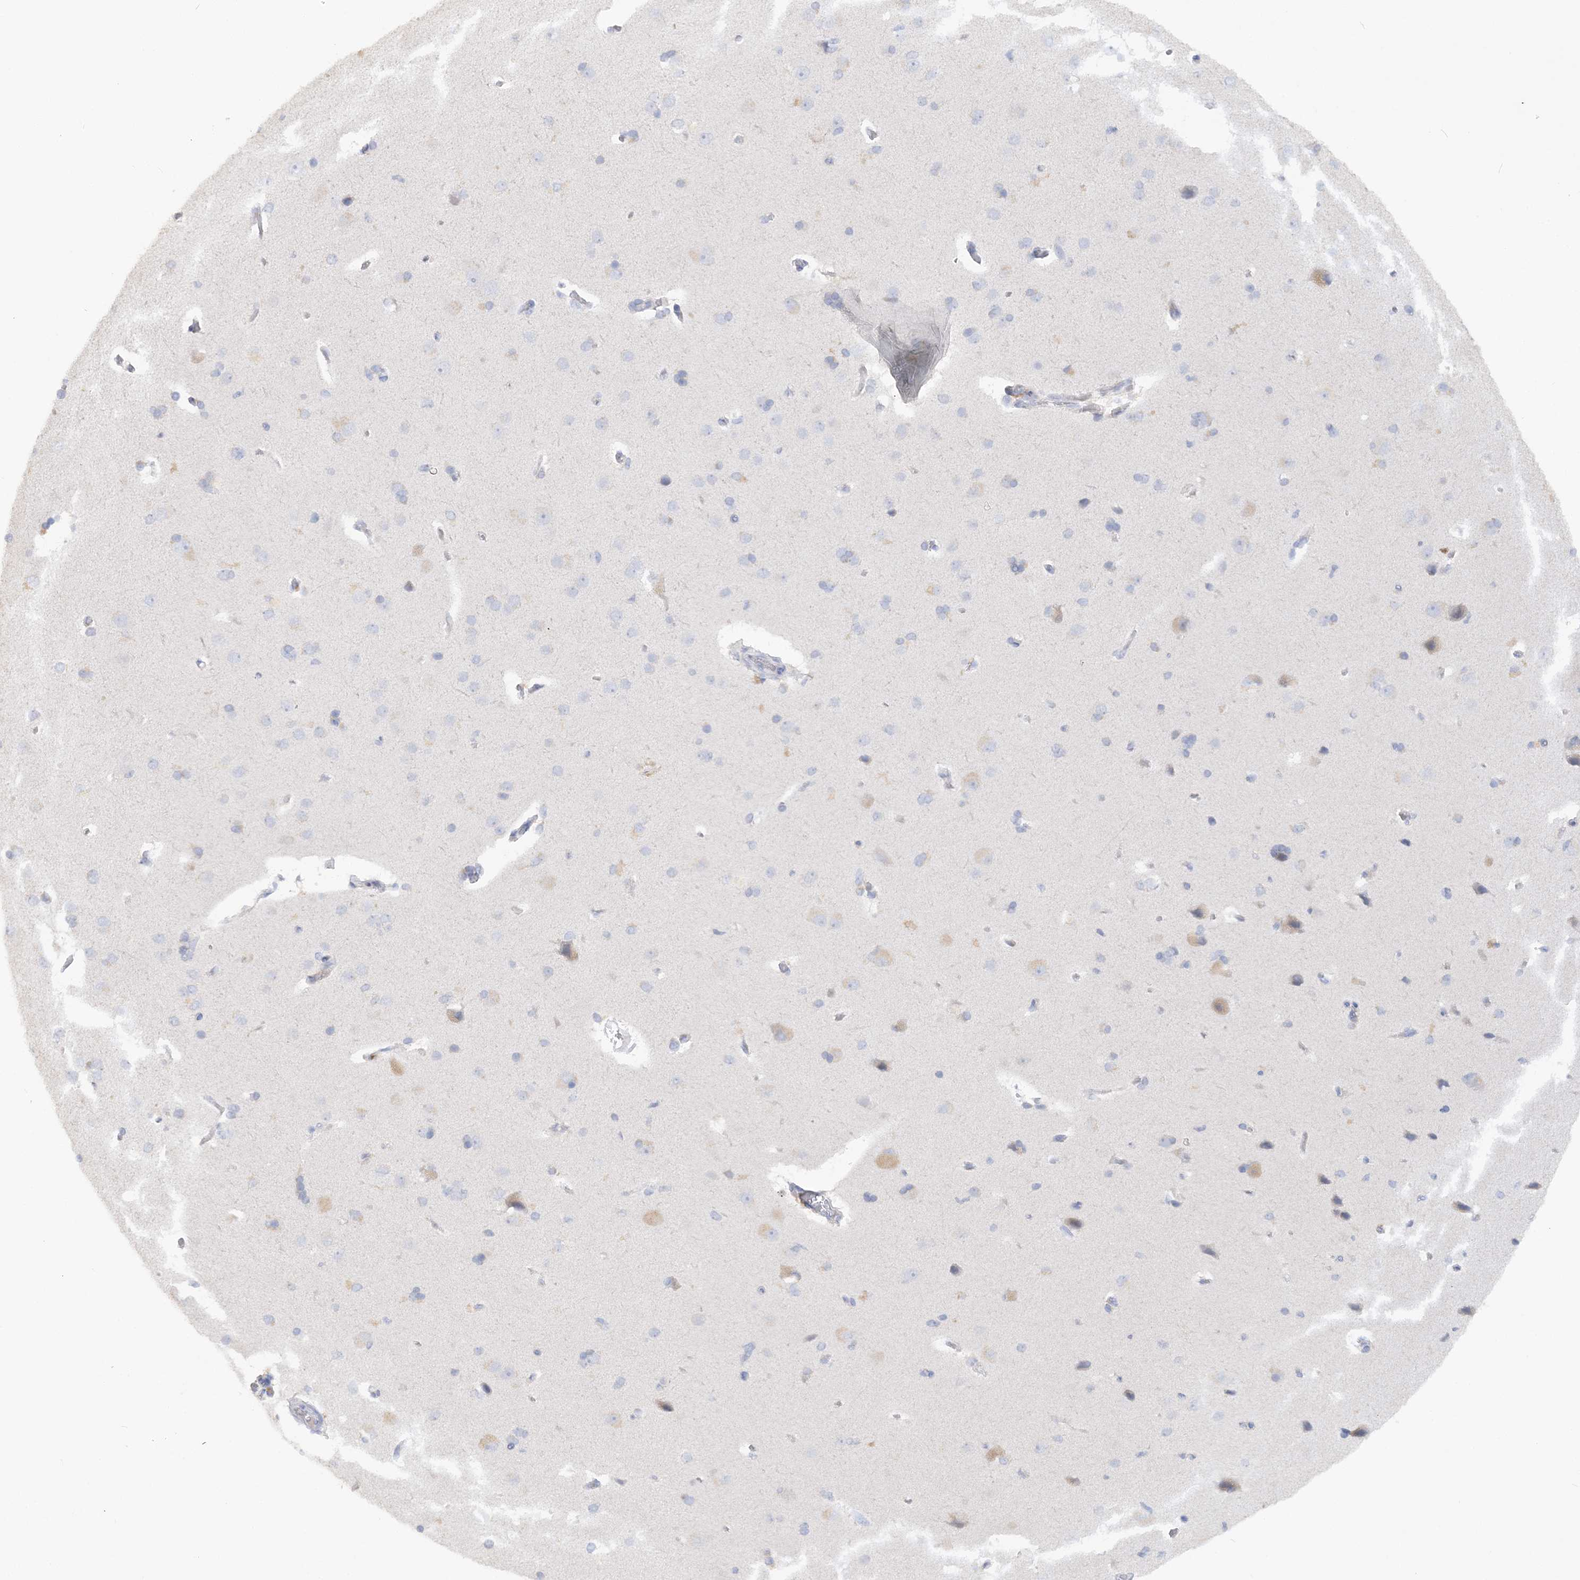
{"staining": {"intensity": "negative", "quantity": "none", "location": "none"}, "tissue": "cerebral cortex", "cell_type": "Endothelial cells", "image_type": "normal", "snomed": [{"axis": "morphology", "description": "Normal tissue, NOS"}, {"axis": "topography", "description": "Cerebral cortex"}], "caption": "This is a histopathology image of immunohistochemistry staining of benign cerebral cortex, which shows no staining in endothelial cells.", "gene": "RPEL1", "patient": {"sex": "male", "age": 62}}